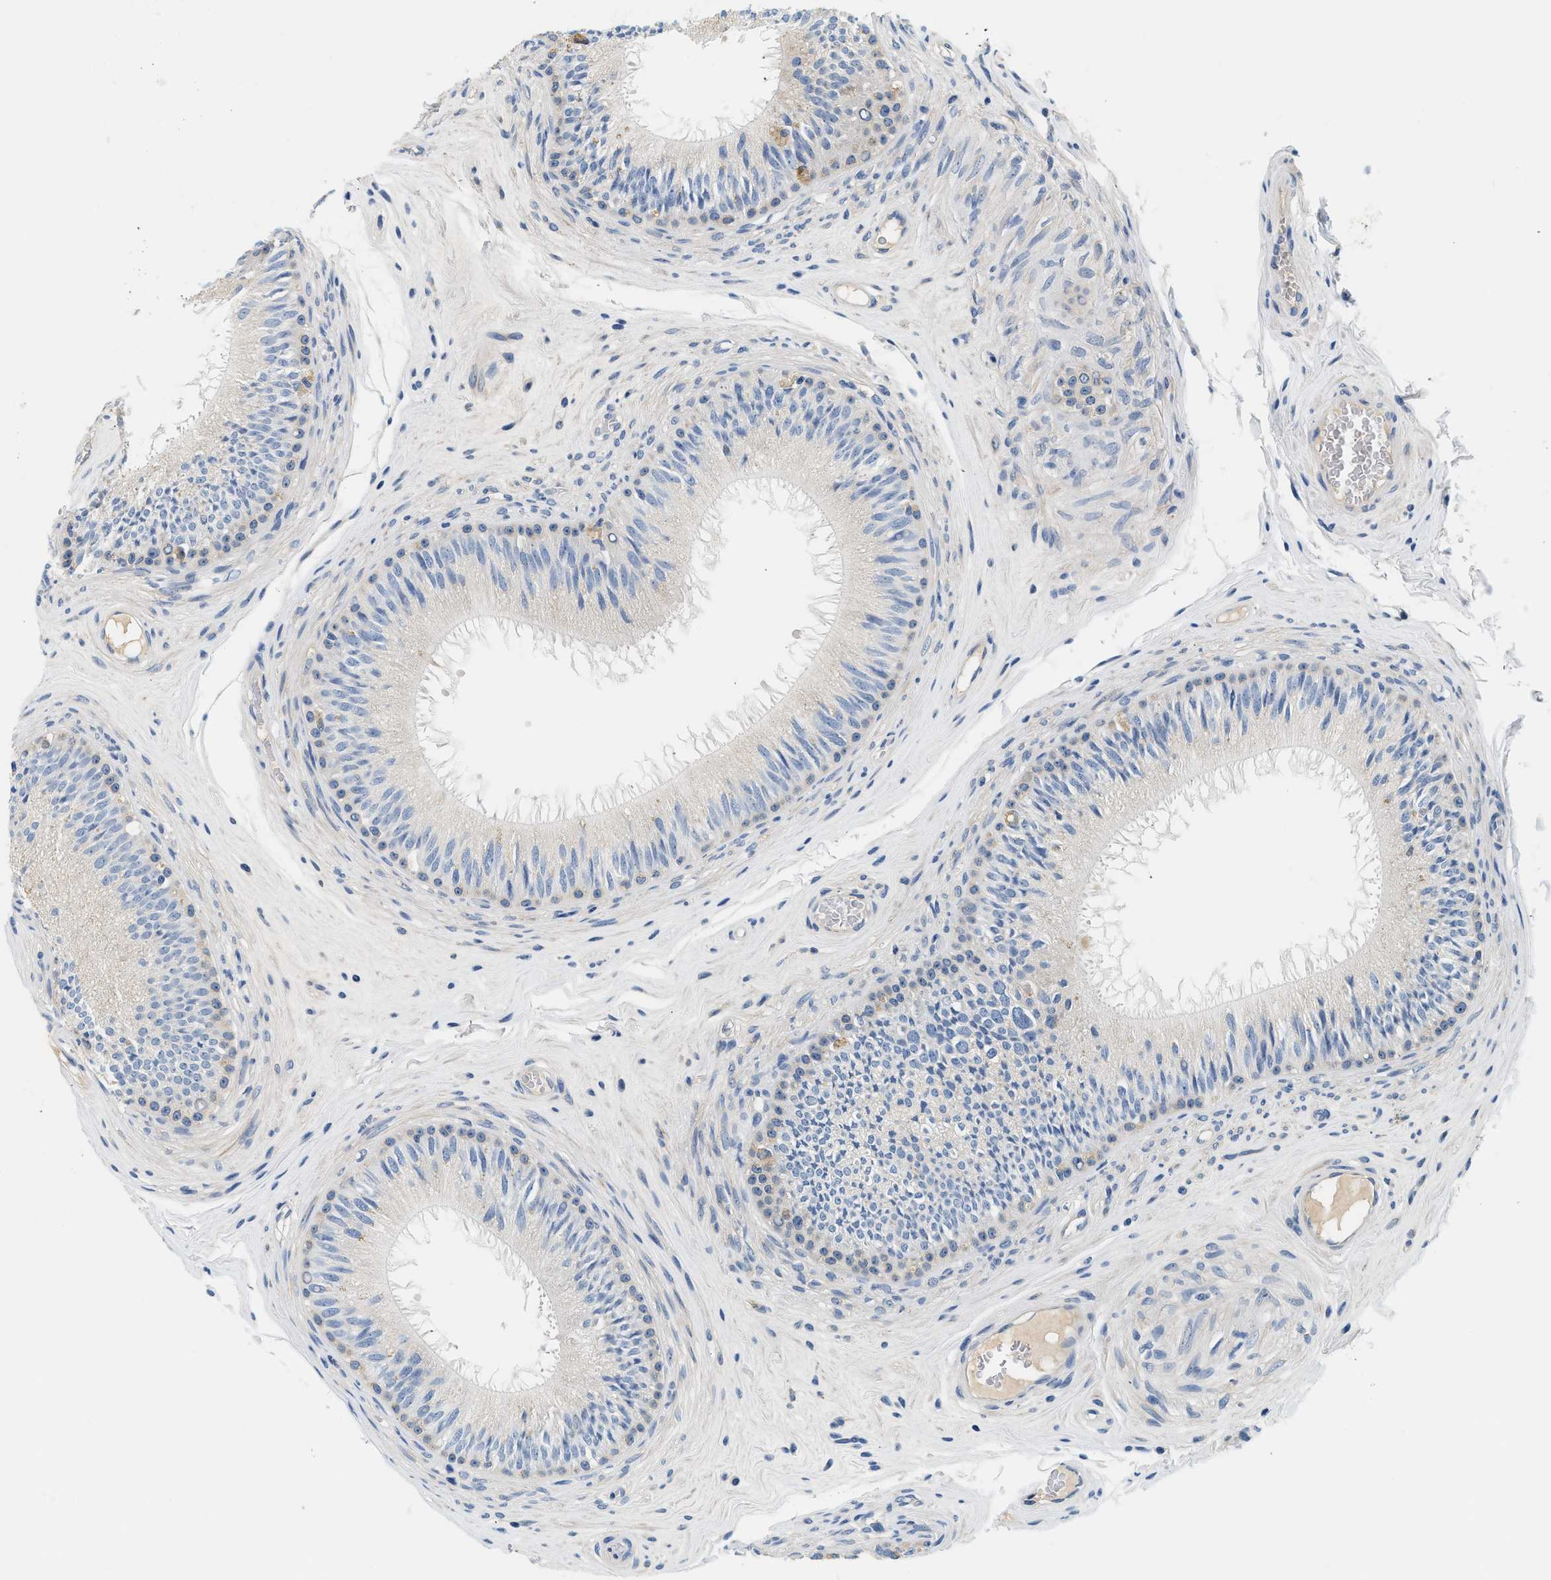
{"staining": {"intensity": "weak", "quantity": "<25%", "location": "cytoplasmic/membranous"}, "tissue": "epididymis", "cell_type": "Glandular cells", "image_type": "normal", "snomed": [{"axis": "morphology", "description": "Normal tissue, NOS"}, {"axis": "topography", "description": "Testis"}, {"axis": "topography", "description": "Epididymis"}], "caption": "Immunohistochemical staining of normal human epididymis exhibits no significant staining in glandular cells.", "gene": "SLC35E1", "patient": {"sex": "male", "age": 36}}